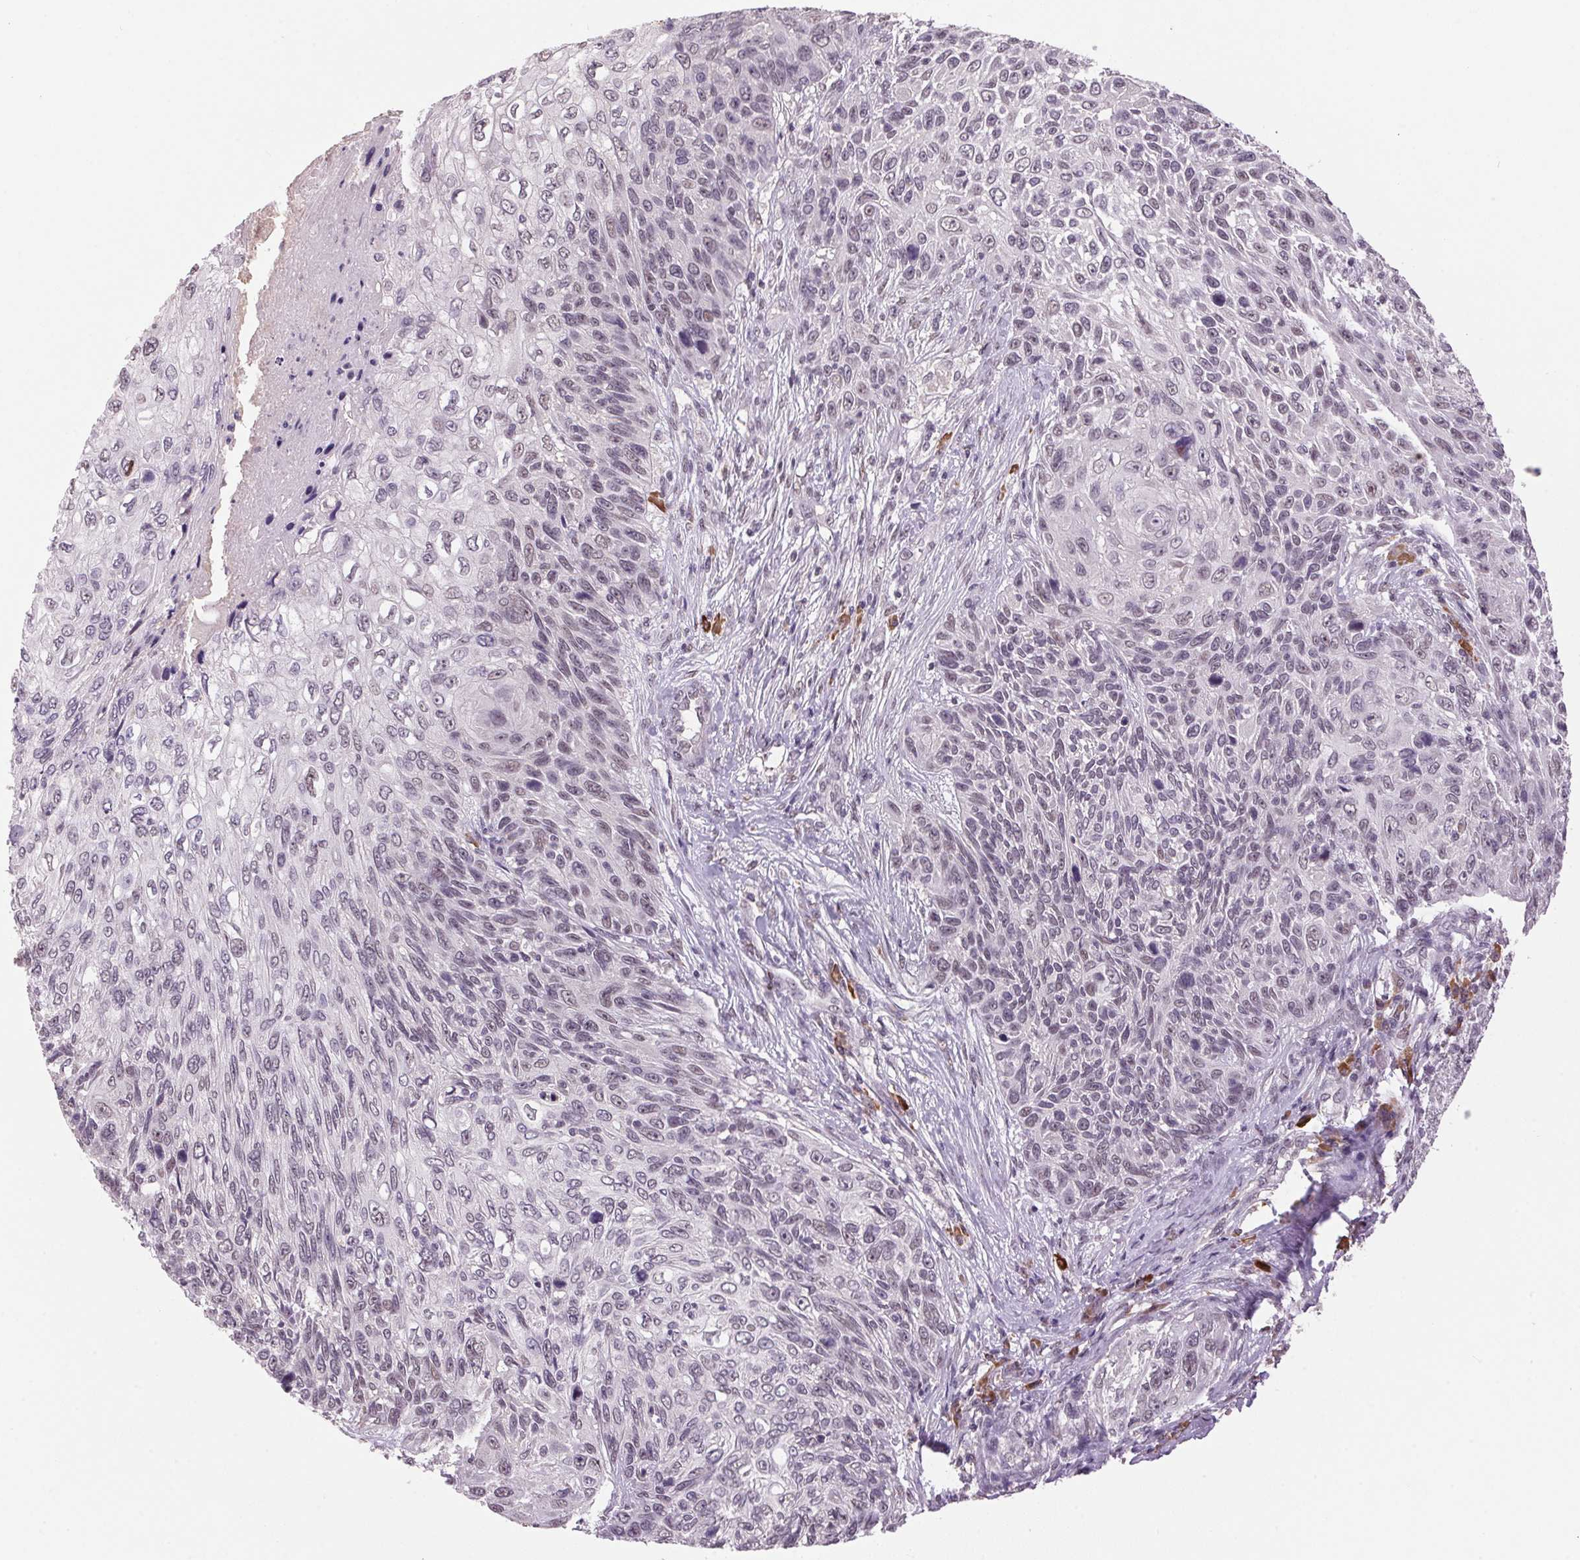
{"staining": {"intensity": "negative", "quantity": "none", "location": "none"}, "tissue": "skin cancer", "cell_type": "Tumor cells", "image_type": "cancer", "snomed": [{"axis": "morphology", "description": "Squamous cell carcinoma, NOS"}, {"axis": "topography", "description": "Skin"}], "caption": "Tumor cells show no significant expression in skin squamous cell carcinoma. (DAB (3,3'-diaminobenzidine) immunohistochemistry (IHC) with hematoxylin counter stain).", "gene": "ZBTB4", "patient": {"sex": "male", "age": 92}}